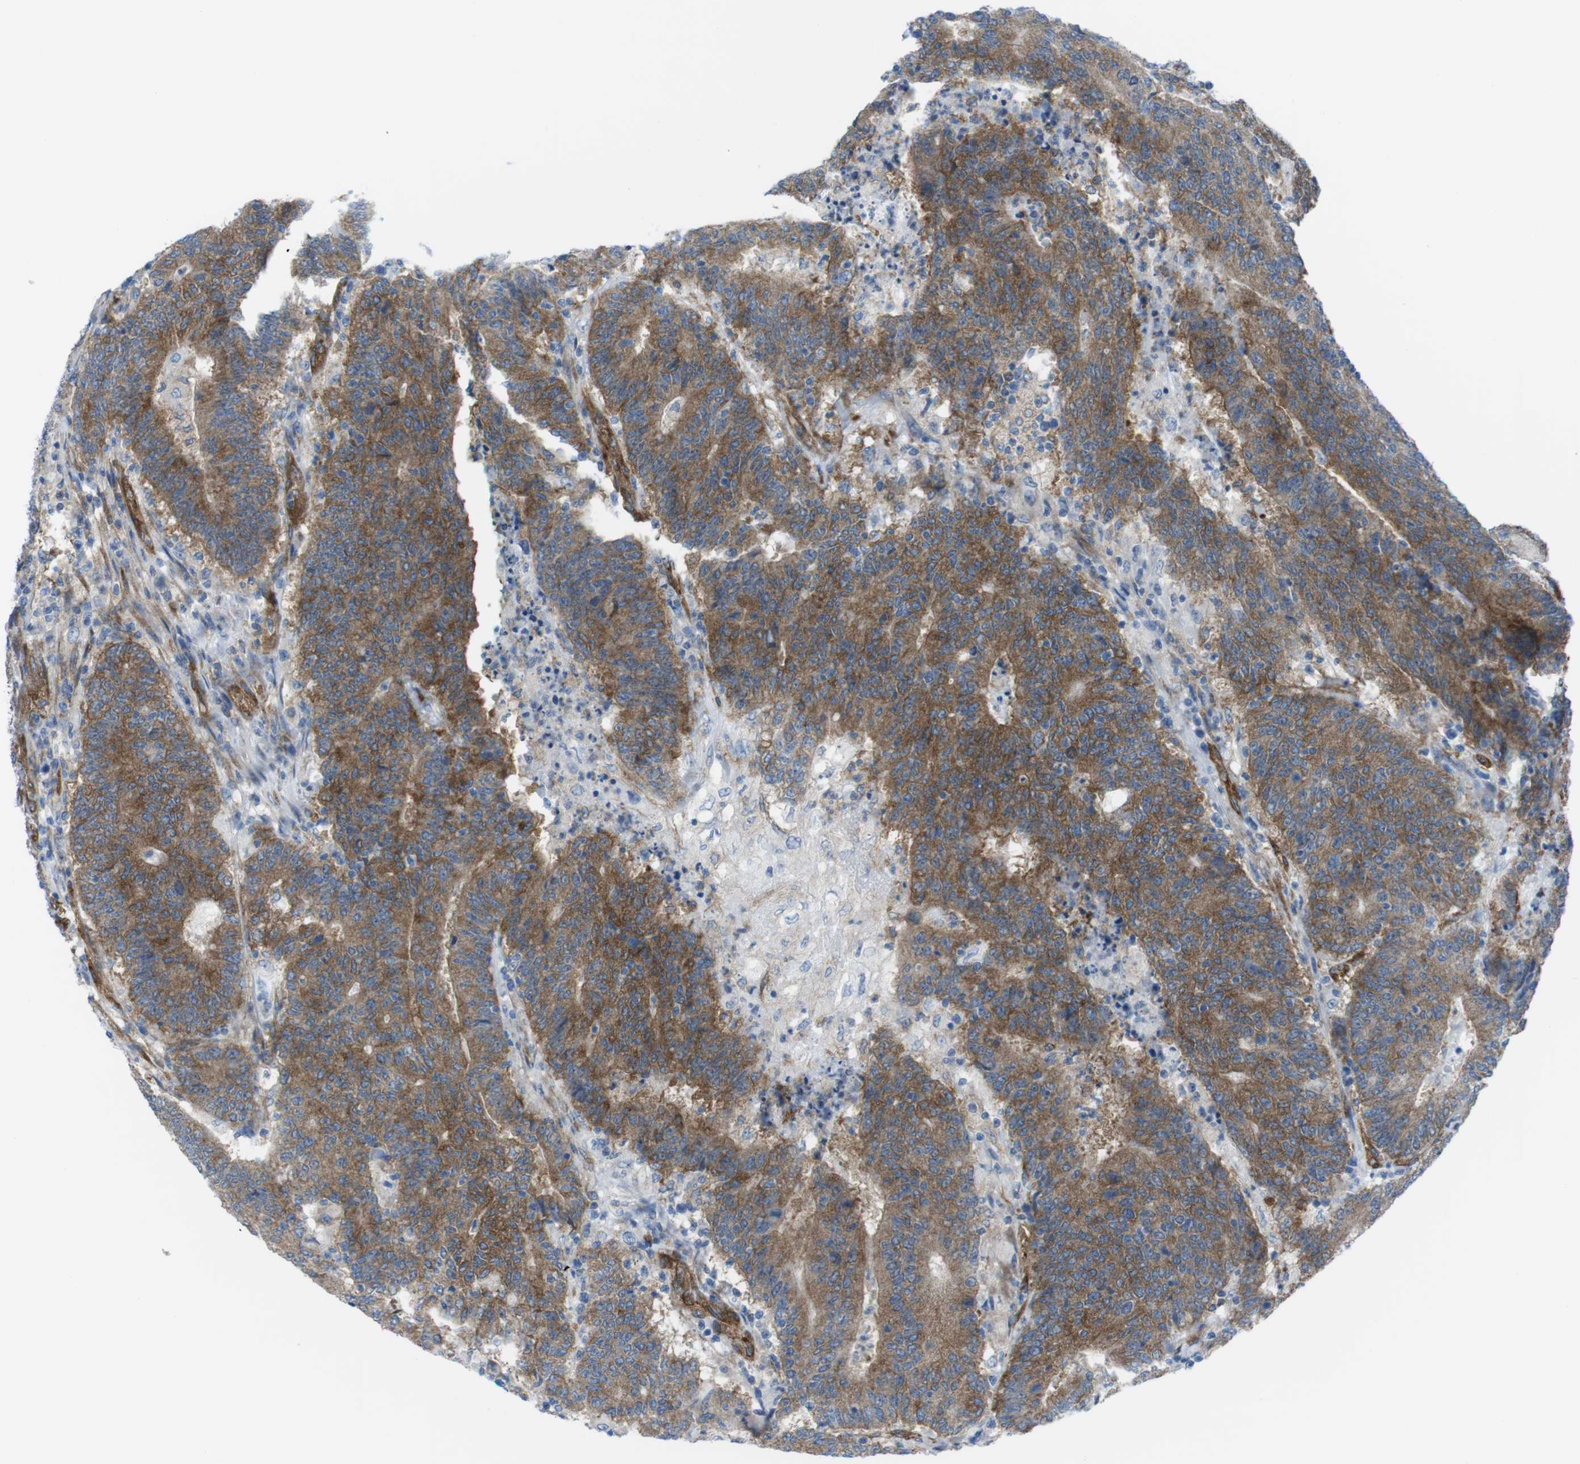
{"staining": {"intensity": "moderate", "quantity": ">75%", "location": "cytoplasmic/membranous"}, "tissue": "colorectal cancer", "cell_type": "Tumor cells", "image_type": "cancer", "snomed": [{"axis": "morphology", "description": "Normal tissue, NOS"}, {"axis": "morphology", "description": "Adenocarcinoma, NOS"}, {"axis": "topography", "description": "Colon"}], "caption": "Tumor cells exhibit moderate cytoplasmic/membranous positivity in approximately >75% of cells in colorectal cancer (adenocarcinoma).", "gene": "DIAPH2", "patient": {"sex": "female", "age": 75}}